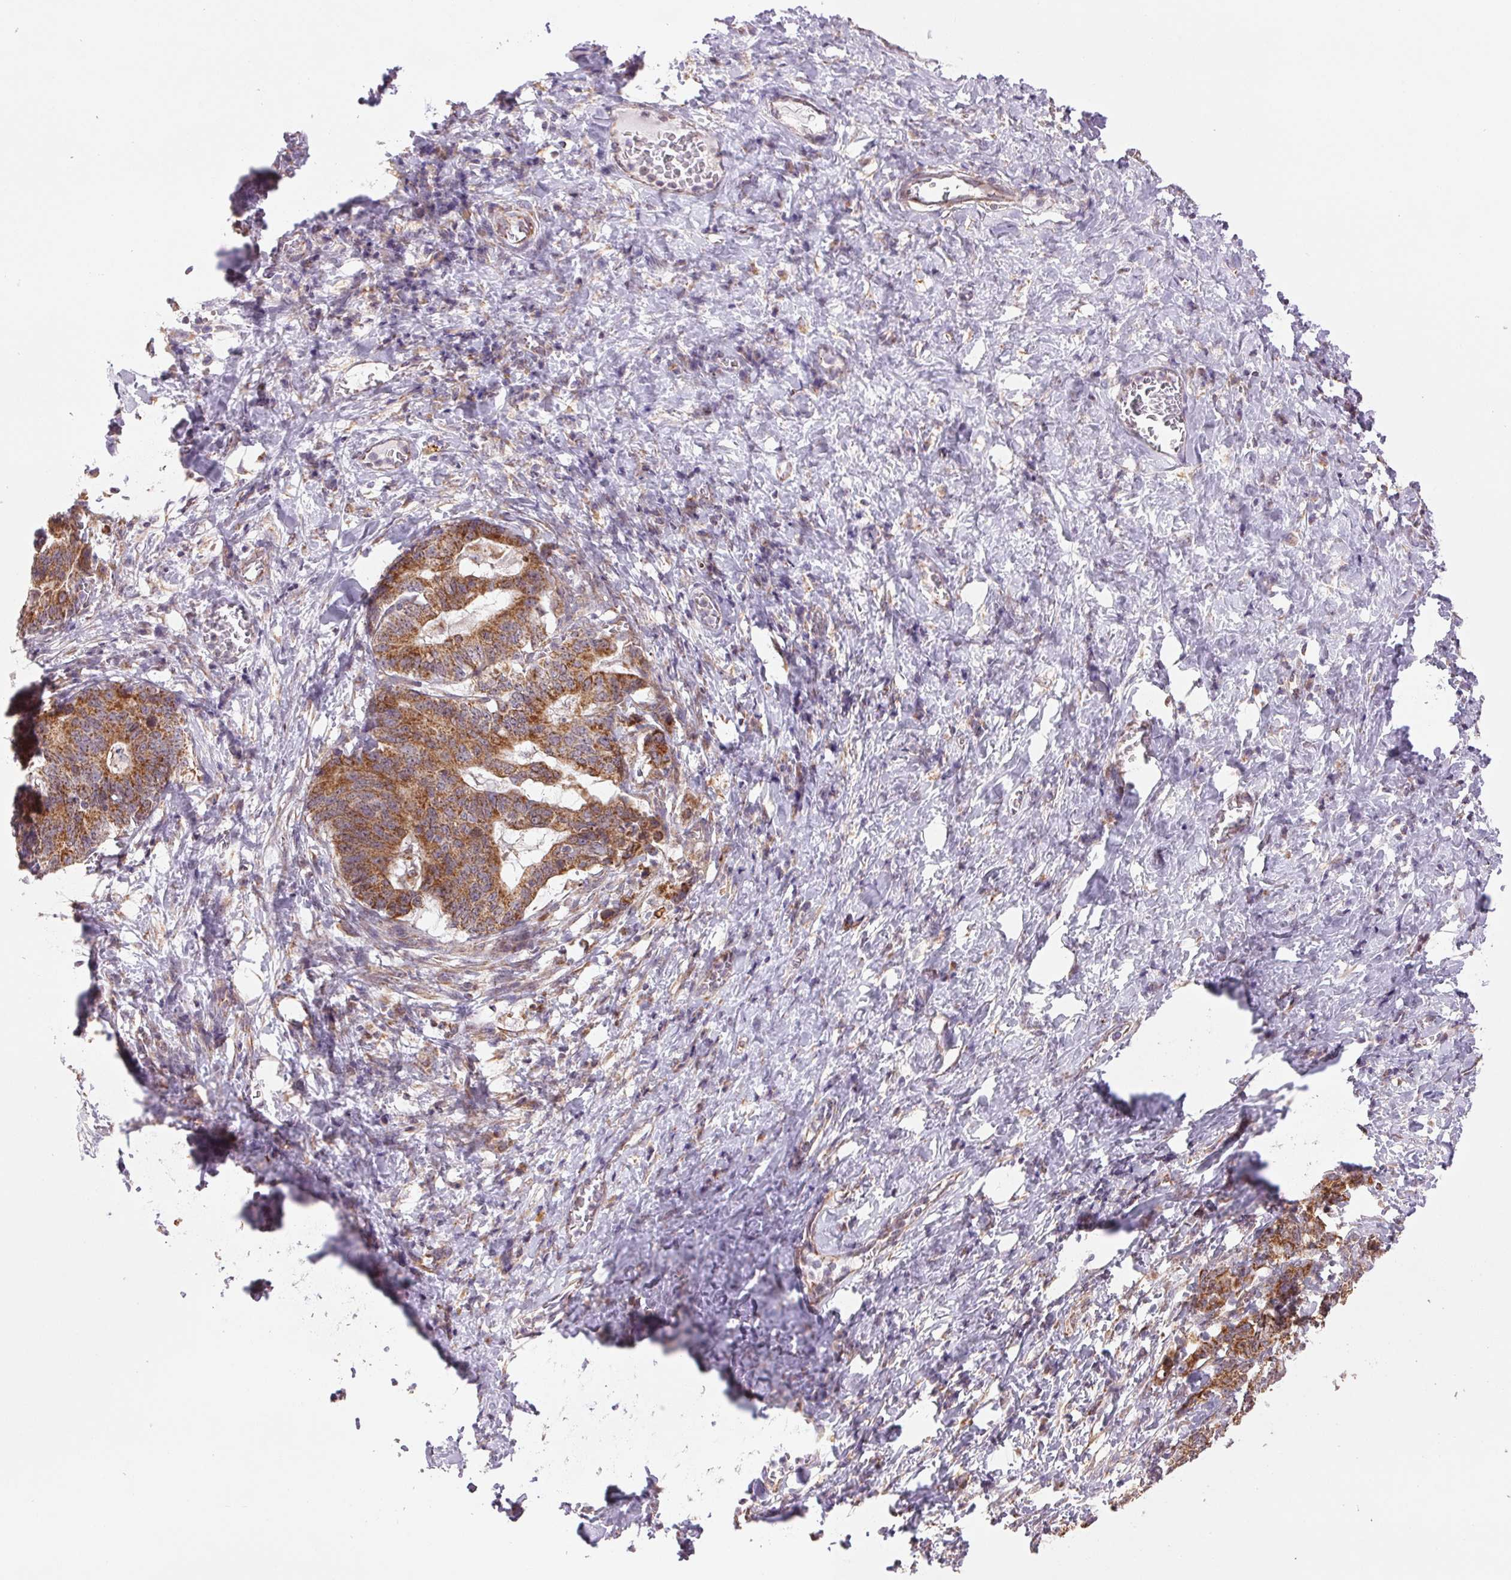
{"staining": {"intensity": "strong", "quantity": ">75%", "location": "cytoplasmic/membranous"}, "tissue": "stomach cancer", "cell_type": "Tumor cells", "image_type": "cancer", "snomed": [{"axis": "morphology", "description": "Normal tissue, NOS"}, {"axis": "morphology", "description": "Adenocarcinoma, NOS"}, {"axis": "topography", "description": "Stomach"}], "caption": "A histopathology image of adenocarcinoma (stomach) stained for a protein reveals strong cytoplasmic/membranous brown staining in tumor cells. Using DAB (3,3'-diaminobenzidine) (brown) and hematoxylin (blue) stains, captured at high magnification using brightfield microscopy.", "gene": "MATCAP1", "patient": {"sex": "female", "age": 64}}